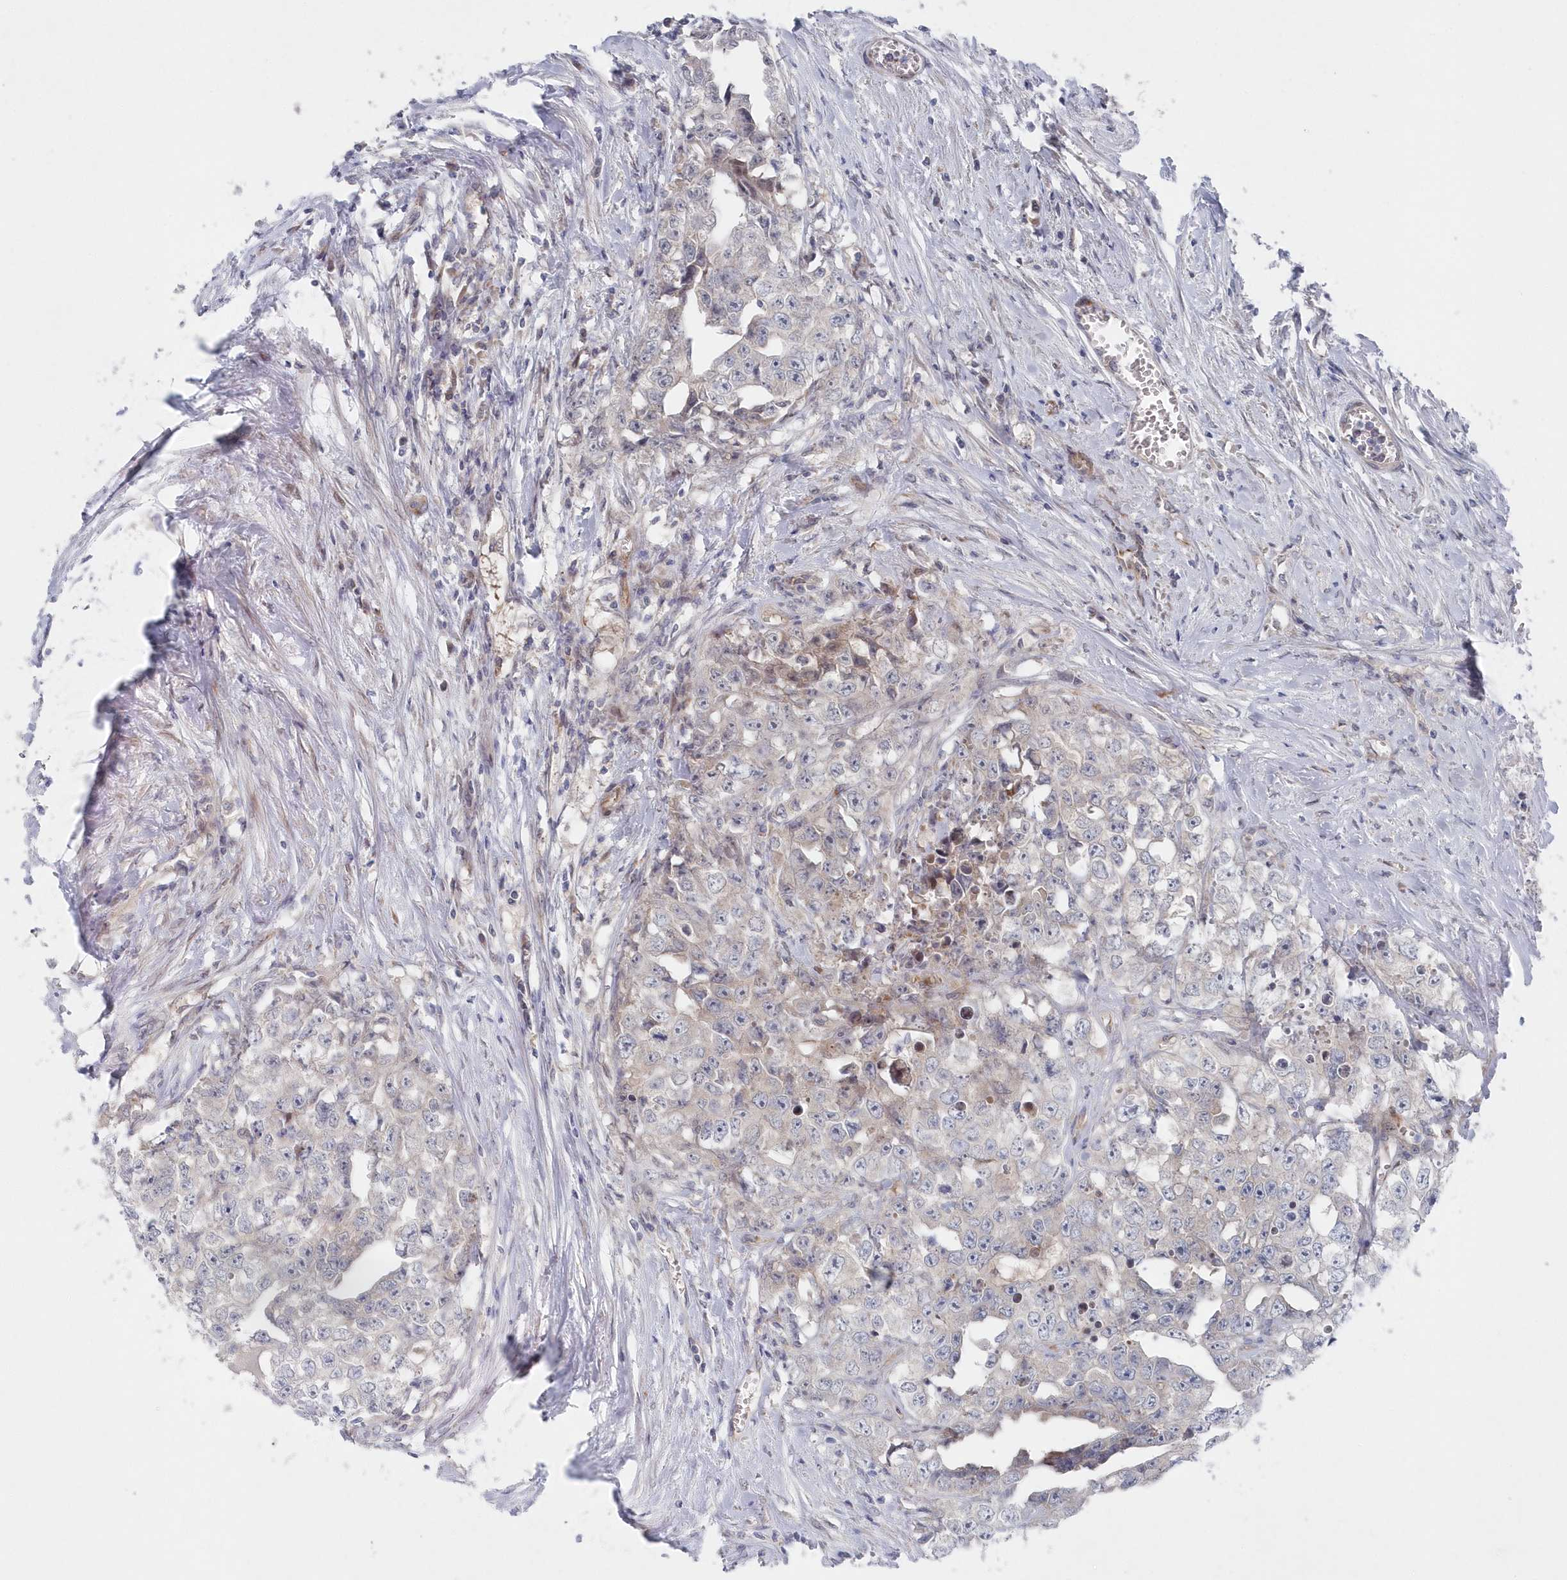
{"staining": {"intensity": "negative", "quantity": "none", "location": "none"}, "tissue": "testis cancer", "cell_type": "Tumor cells", "image_type": "cancer", "snomed": [{"axis": "morphology", "description": "Seminoma, NOS"}, {"axis": "morphology", "description": "Carcinoma, Embryonal, NOS"}, {"axis": "topography", "description": "Testis"}], "caption": "High magnification brightfield microscopy of testis cancer stained with DAB (3,3'-diaminobenzidine) (brown) and counterstained with hematoxylin (blue): tumor cells show no significant expression.", "gene": "KIAA1586", "patient": {"sex": "male", "age": 43}}